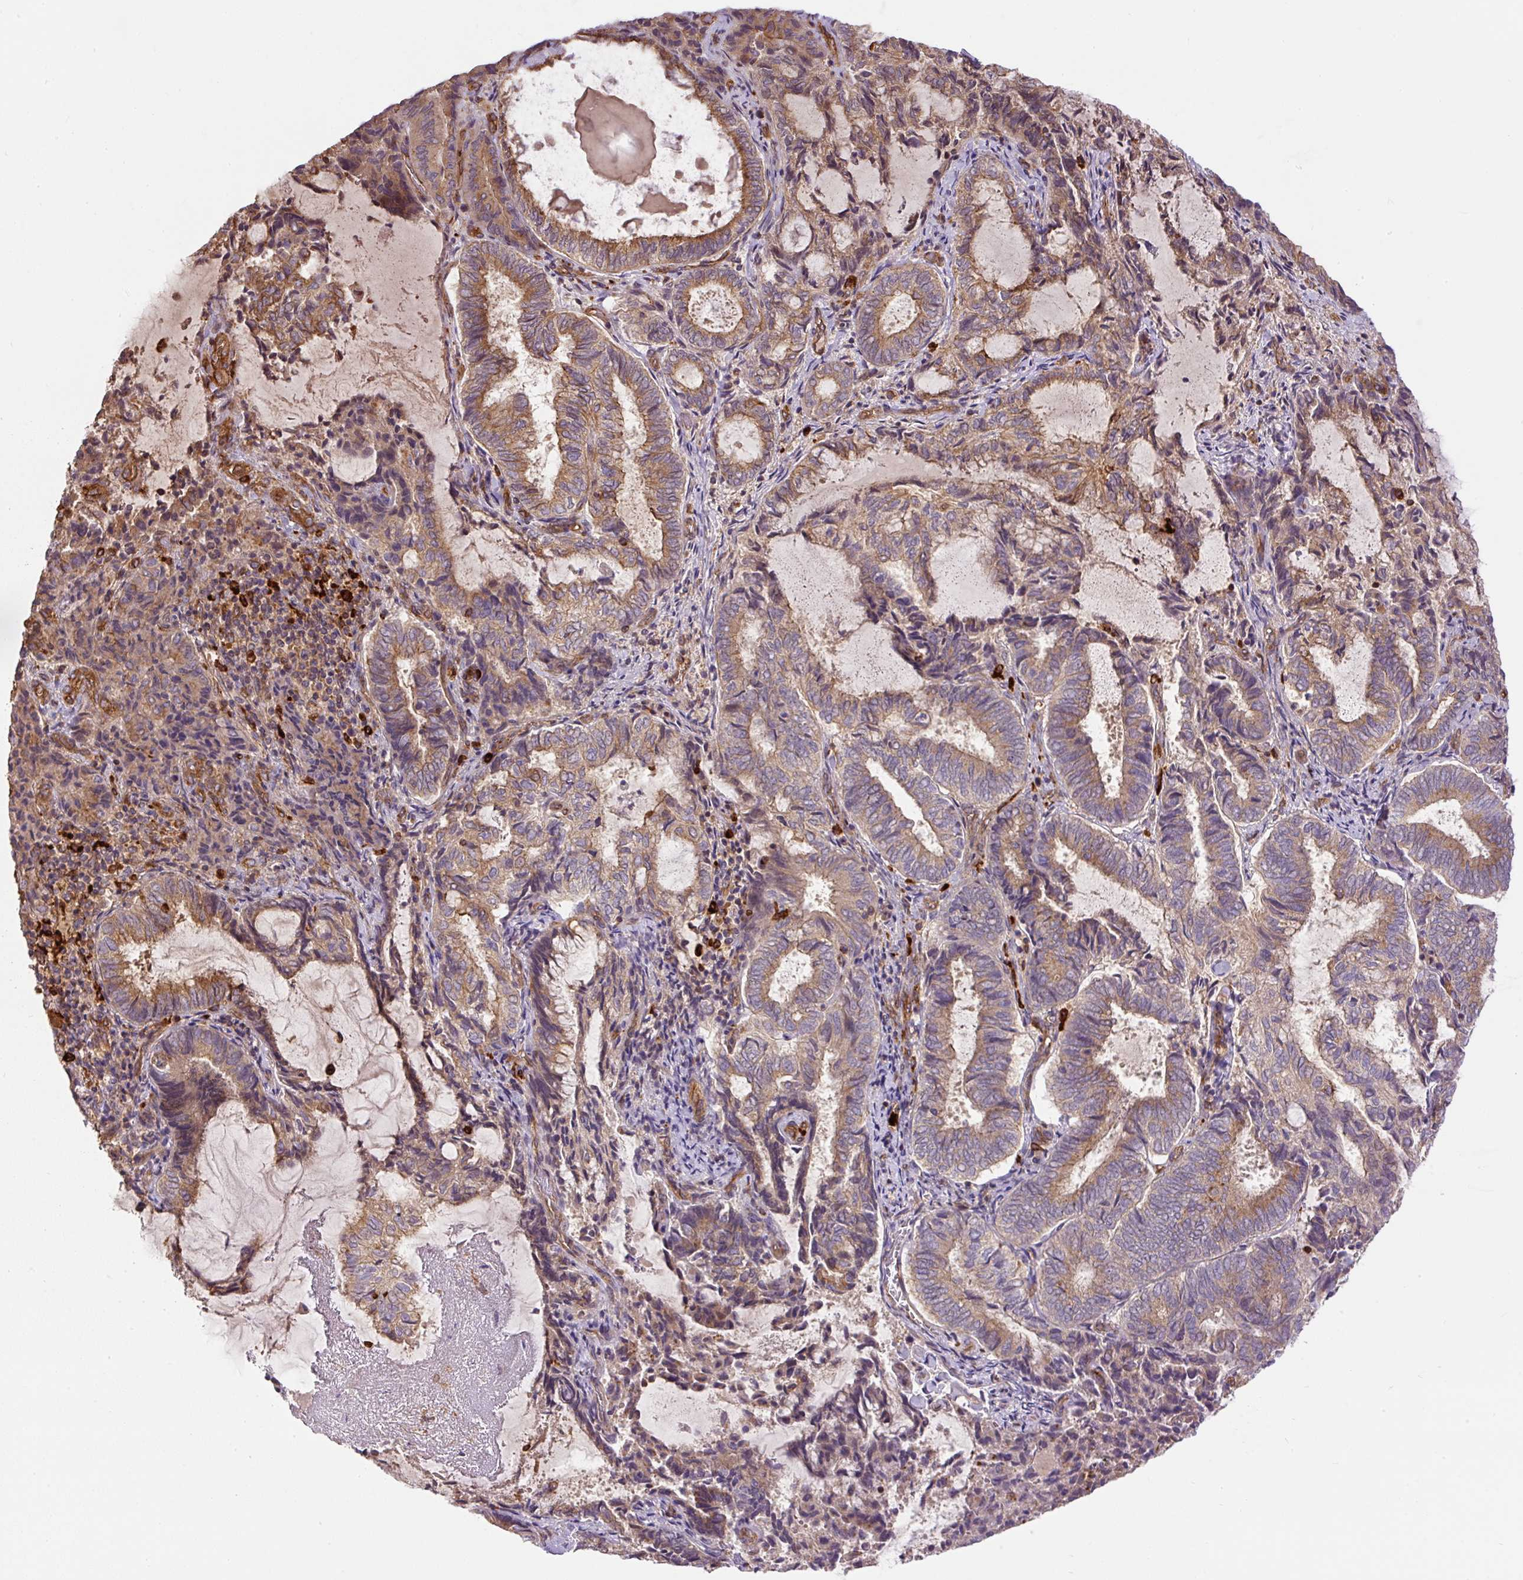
{"staining": {"intensity": "moderate", "quantity": ">75%", "location": "cytoplasmic/membranous"}, "tissue": "endometrial cancer", "cell_type": "Tumor cells", "image_type": "cancer", "snomed": [{"axis": "morphology", "description": "Adenocarcinoma, NOS"}, {"axis": "topography", "description": "Endometrium"}], "caption": "Immunohistochemical staining of endometrial adenocarcinoma demonstrates medium levels of moderate cytoplasmic/membranous expression in approximately >75% of tumor cells.", "gene": "B3GALT5", "patient": {"sex": "female", "age": 80}}